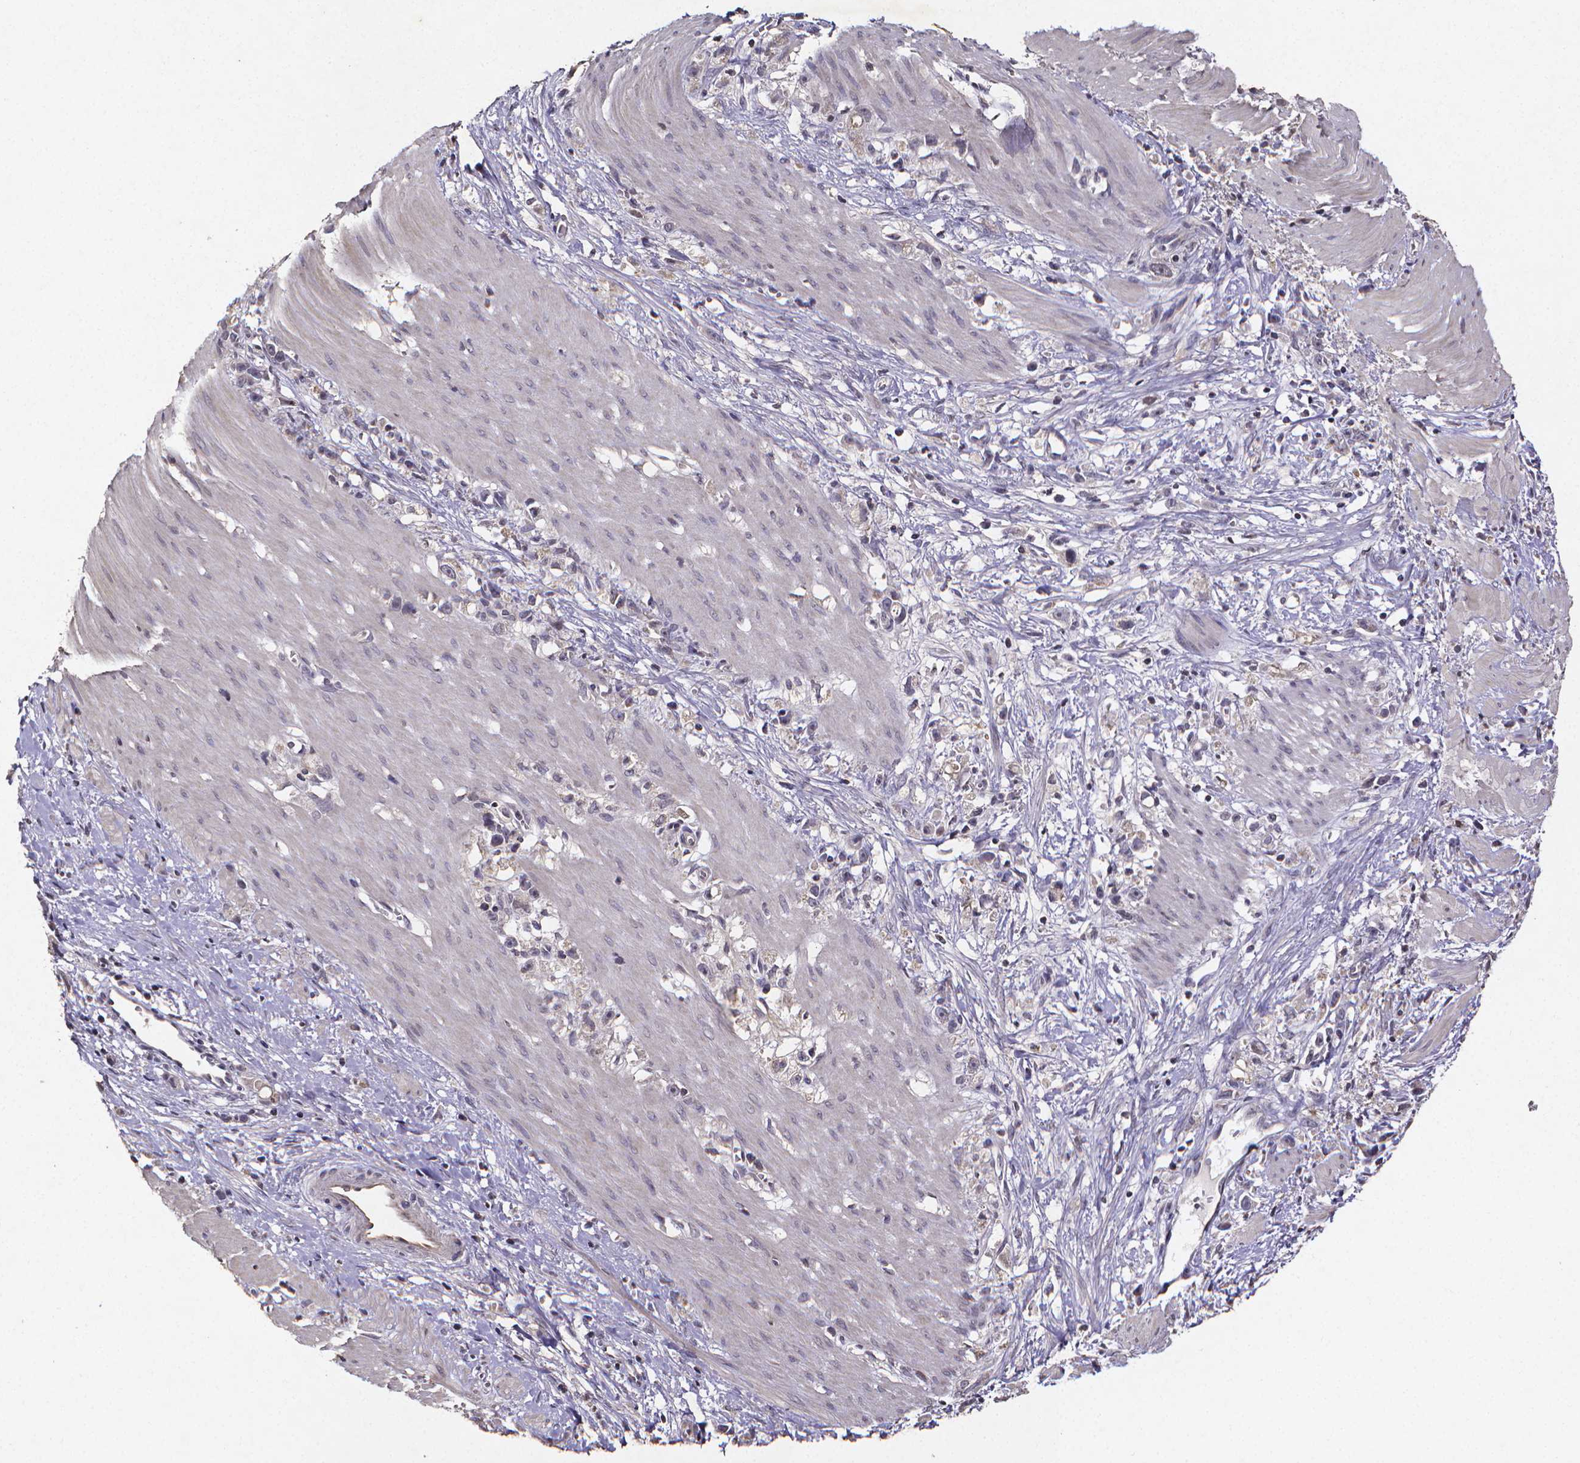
{"staining": {"intensity": "negative", "quantity": "none", "location": "none"}, "tissue": "stomach cancer", "cell_type": "Tumor cells", "image_type": "cancer", "snomed": [{"axis": "morphology", "description": "Adenocarcinoma, NOS"}, {"axis": "topography", "description": "Stomach"}], "caption": "This is an immunohistochemistry histopathology image of stomach cancer. There is no positivity in tumor cells.", "gene": "TP73", "patient": {"sex": "female", "age": 59}}